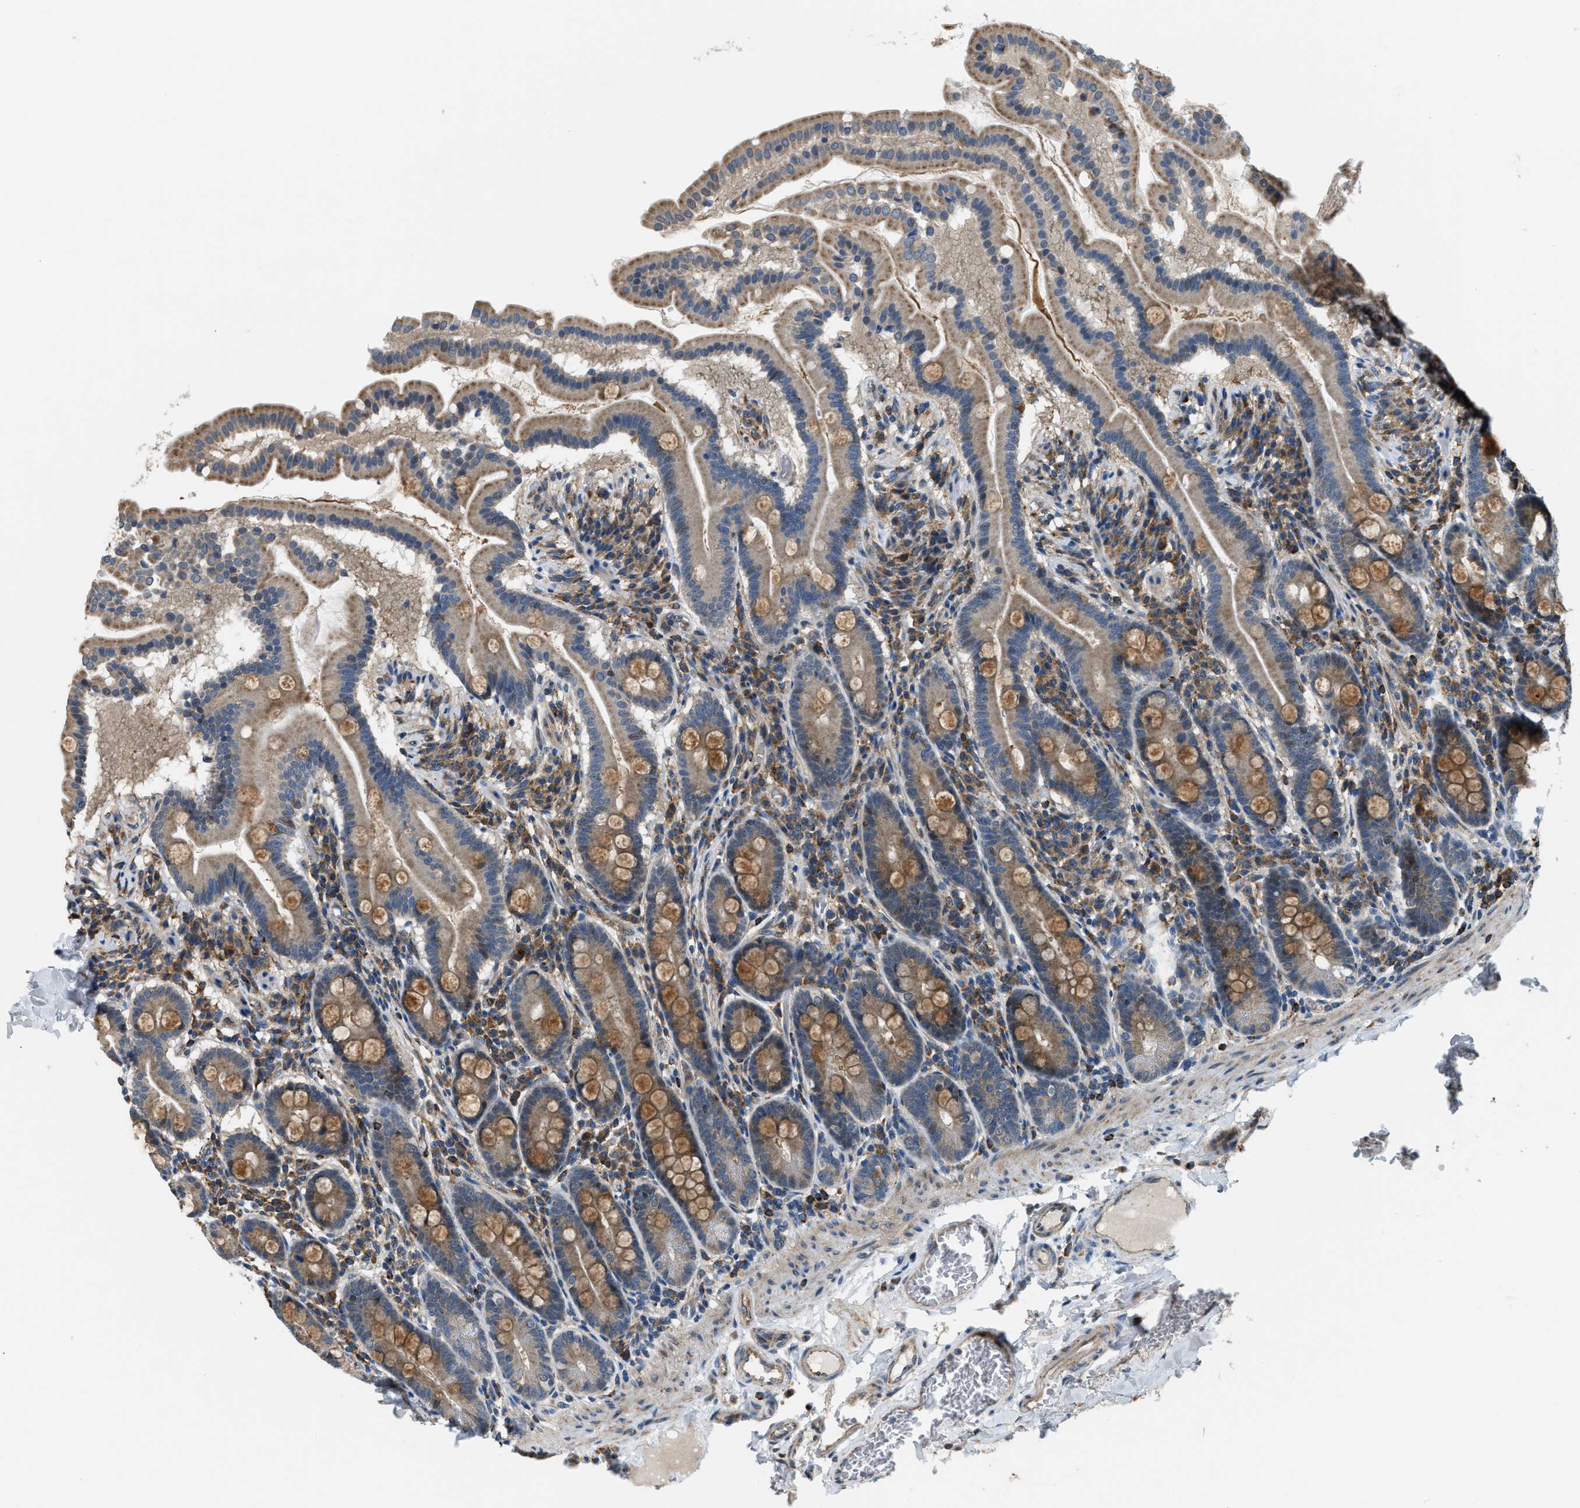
{"staining": {"intensity": "moderate", "quantity": ">75%", "location": "cytoplasmic/membranous"}, "tissue": "duodenum", "cell_type": "Glandular cells", "image_type": "normal", "snomed": [{"axis": "morphology", "description": "Normal tissue, NOS"}, {"axis": "topography", "description": "Duodenum"}], "caption": "Protein staining demonstrates moderate cytoplasmic/membranous positivity in approximately >75% of glandular cells in normal duodenum.", "gene": "STARD3NL", "patient": {"sex": "male", "age": 50}}